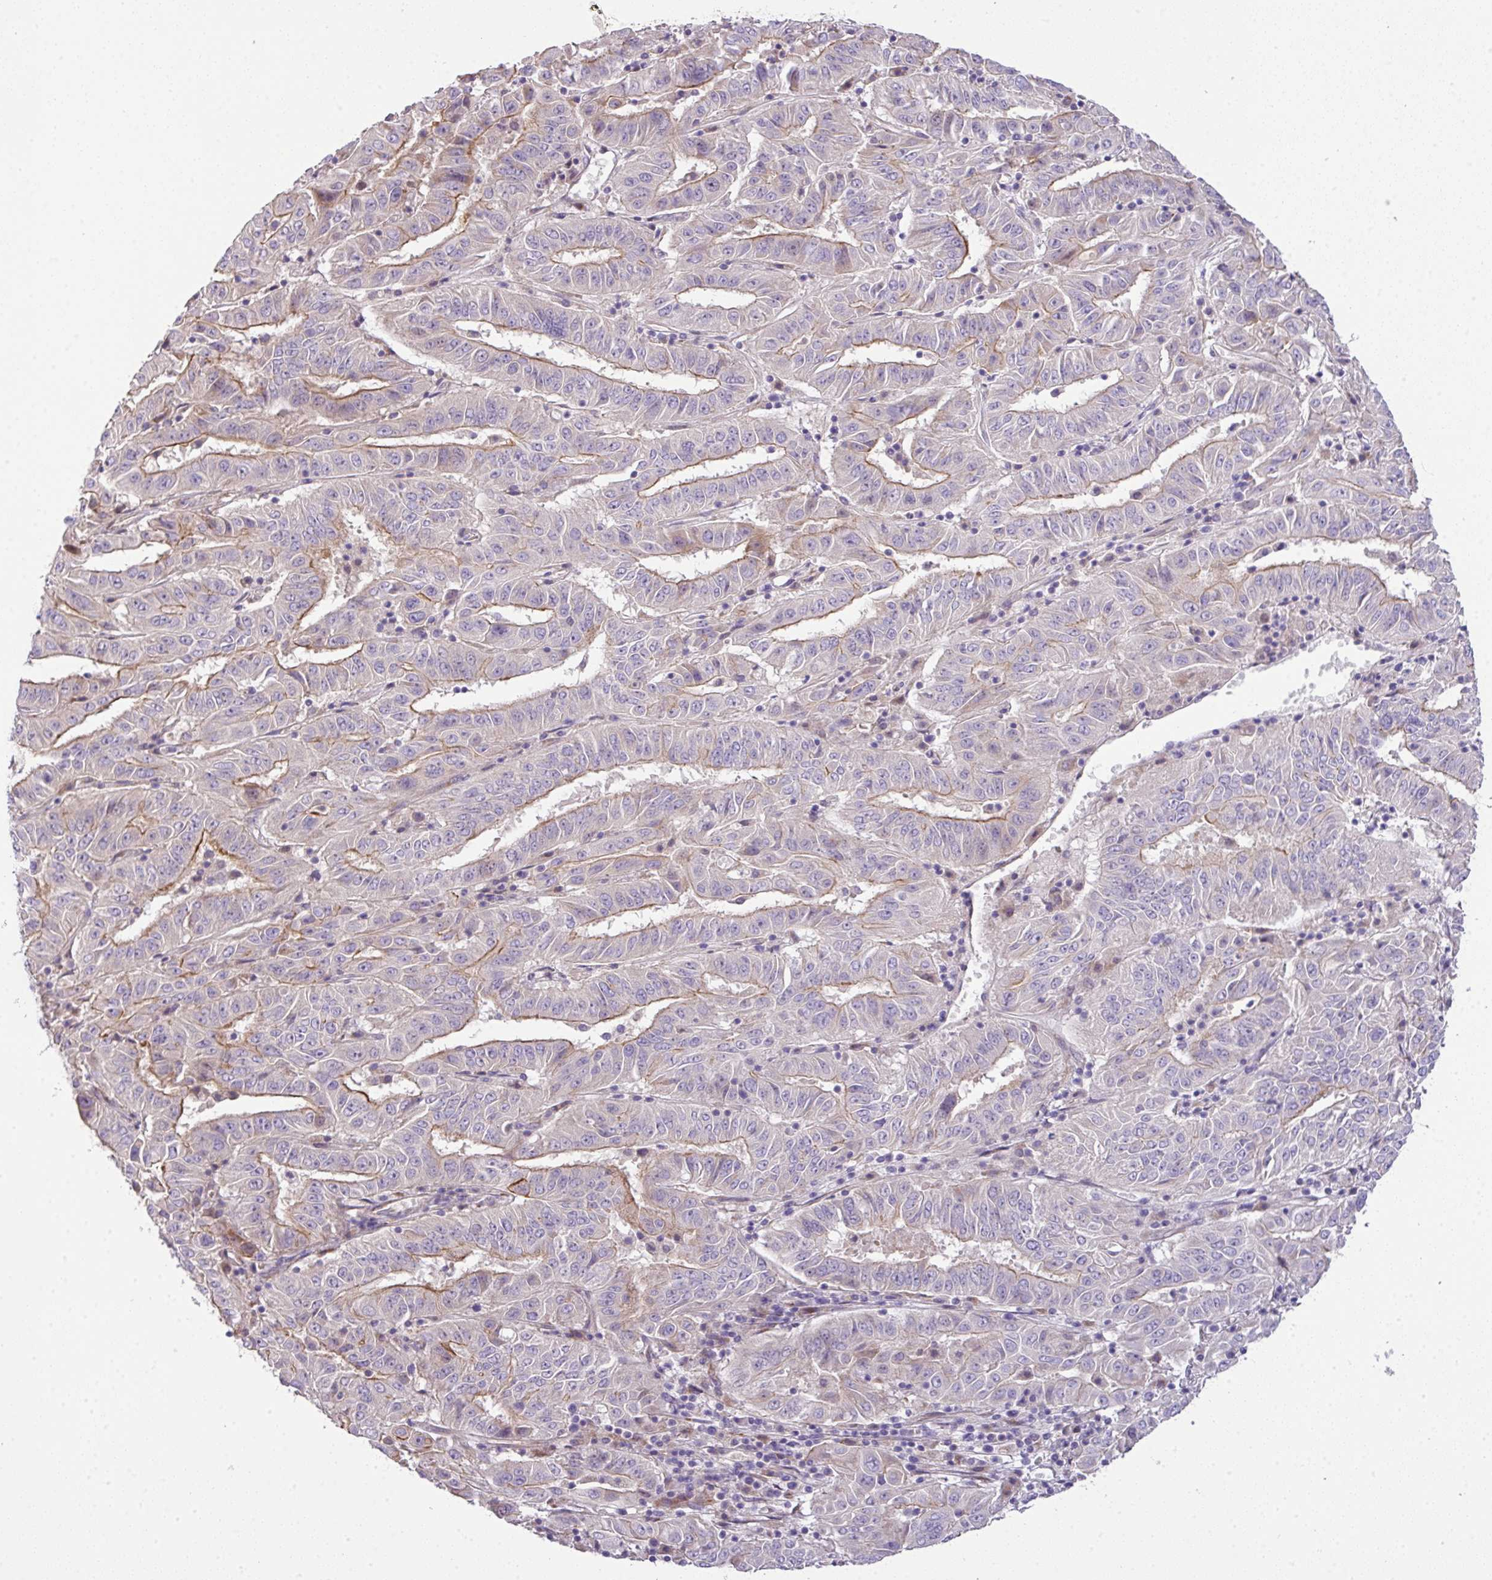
{"staining": {"intensity": "weak", "quantity": "25%-75%", "location": "cytoplasmic/membranous"}, "tissue": "pancreatic cancer", "cell_type": "Tumor cells", "image_type": "cancer", "snomed": [{"axis": "morphology", "description": "Adenocarcinoma, NOS"}, {"axis": "topography", "description": "Pancreas"}], "caption": "The immunohistochemical stain shows weak cytoplasmic/membranous positivity in tumor cells of pancreatic cancer (adenocarcinoma) tissue. (IHC, brightfield microscopy, high magnification).", "gene": "PIK3R5", "patient": {"sex": "male", "age": 63}}